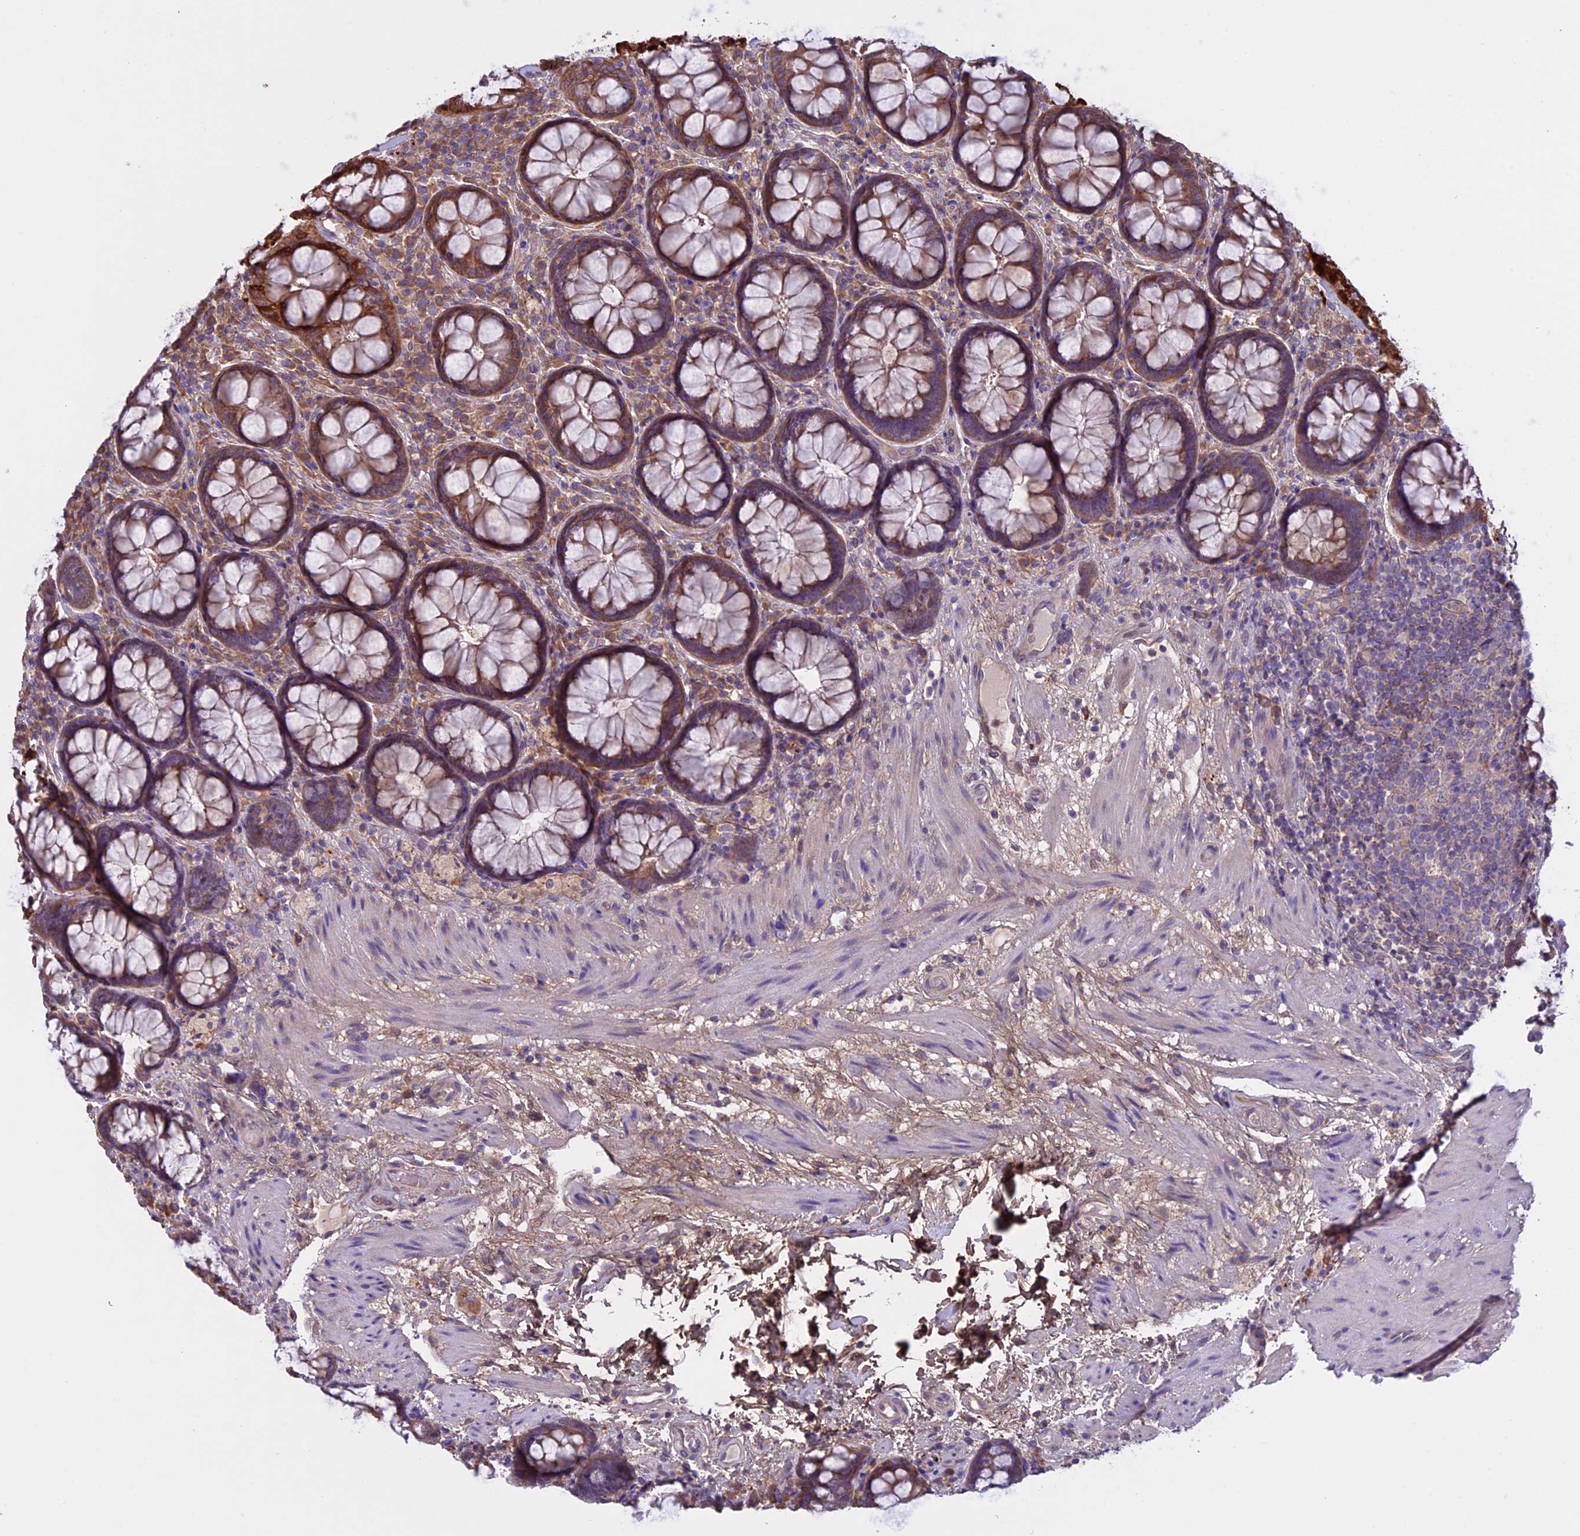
{"staining": {"intensity": "strong", "quantity": "25%-75%", "location": "cytoplasmic/membranous"}, "tissue": "rectum", "cell_type": "Glandular cells", "image_type": "normal", "snomed": [{"axis": "morphology", "description": "Normal tissue, NOS"}, {"axis": "topography", "description": "Rectum"}], "caption": "A high-resolution micrograph shows immunohistochemistry staining of unremarkable rectum, which reveals strong cytoplasmic/membranous staining in about 25%-75% of glandular cells. (DAB = brown stain, brightfield microscopy at high magnification).", "gene": "DCTN5", "patient": {"sex": "male", "age": 83}}